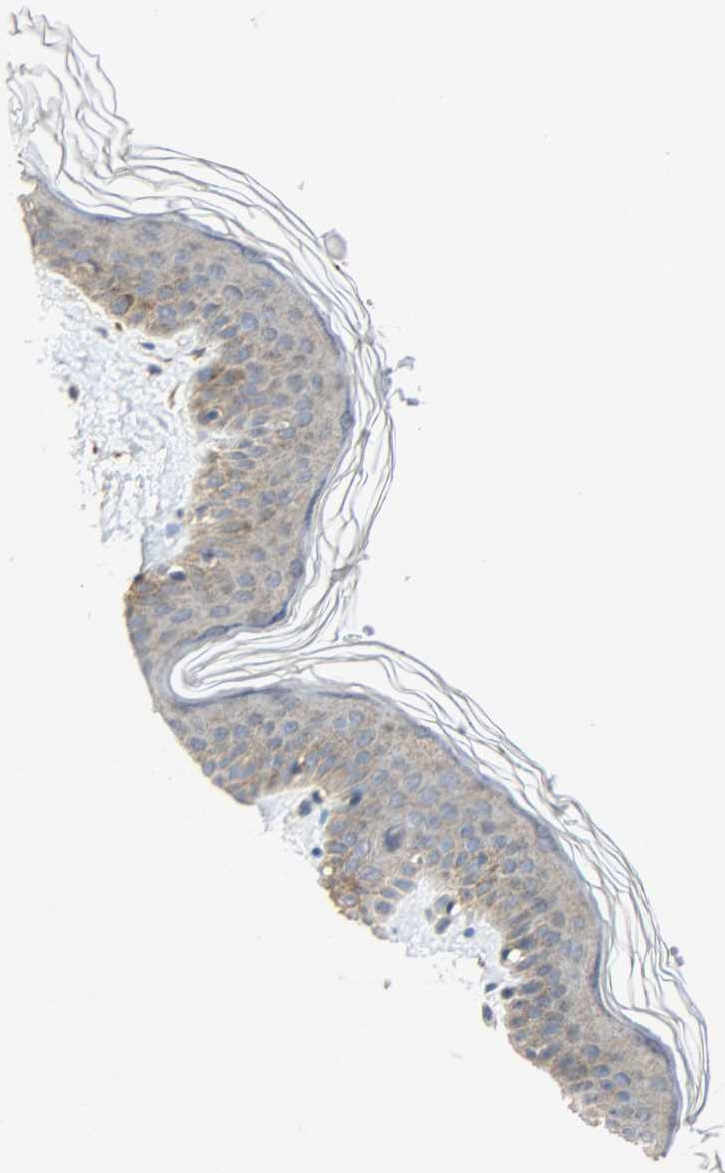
{"staining": {"intensity": "weak", "quantity": "25%-75%", "location": "cytoplasmic/membranous"}, "tissue": "skin", "cell_type": "Fibroblasts", "image_type": "normal", "snomed": [{"axis": "morphology", "description": "Normal tissue, NOS"}, {"axis": "topography", "description": "Skin"}], "caption": "Immunohistochemical staining of benign human skin shows weak cytoplasmic/membranous protein positivity in about 25%-75% of fibroblasts.", "gene": "GIT2", "patient": {"sex": "female", "age": 56}}